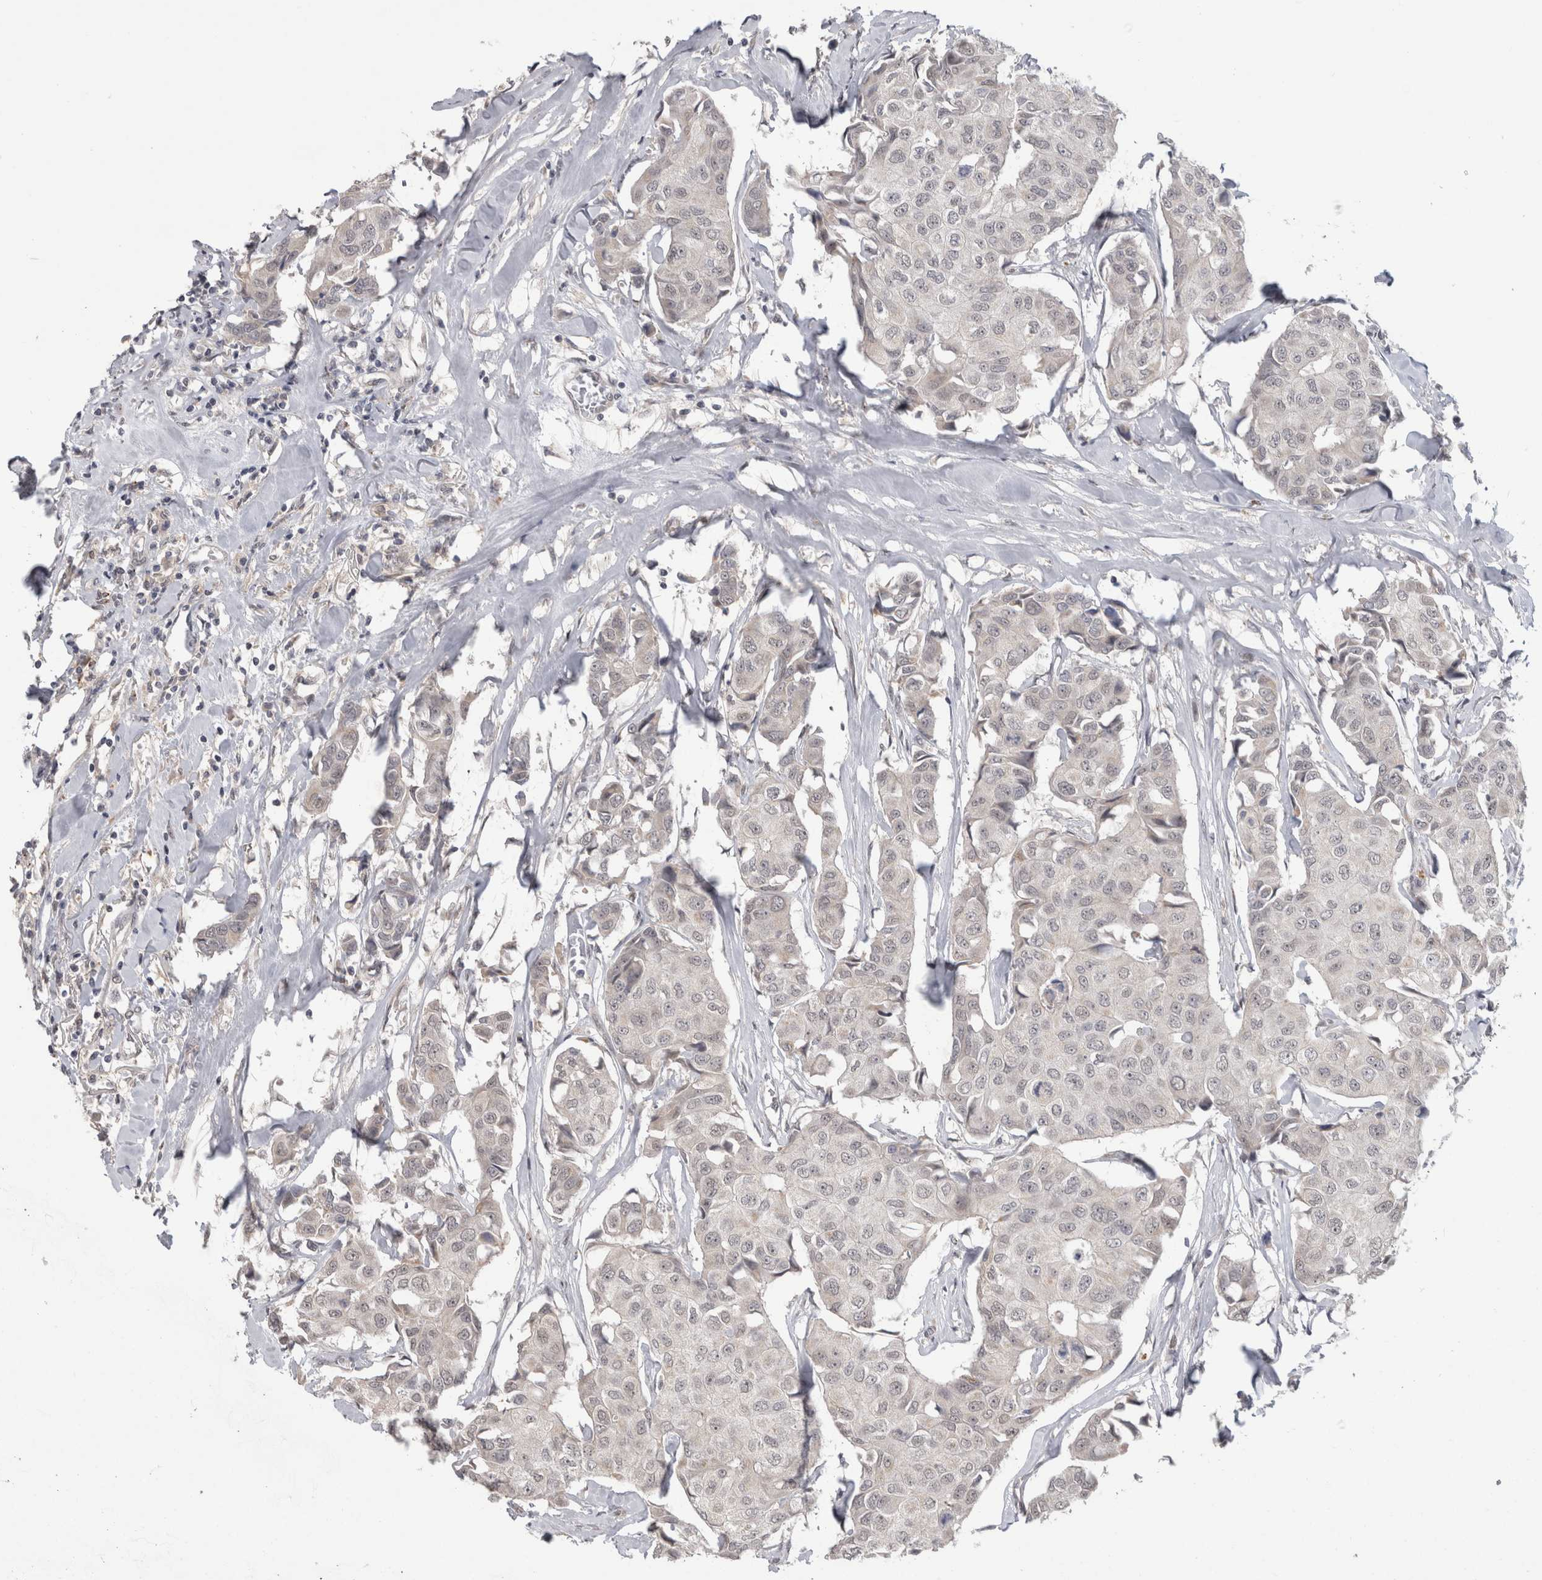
{"staining": {"intensity": "negative", "quantity": "none", "location": "none"}, "tissue": "breast cancer", "cell_type": "Tumor cells", "image_type": "cancer", "snomed": [{"axis": "morphology", "description": "Duct carcinoma"}, {"axis": "topography", "description": "Breast"}], "caption": "Tumor cells are negative for protein expression in human breast infiltrating ductal carcinoma.", "gene": "MTBP", "patient": {"sex": "female", "age": 80}}